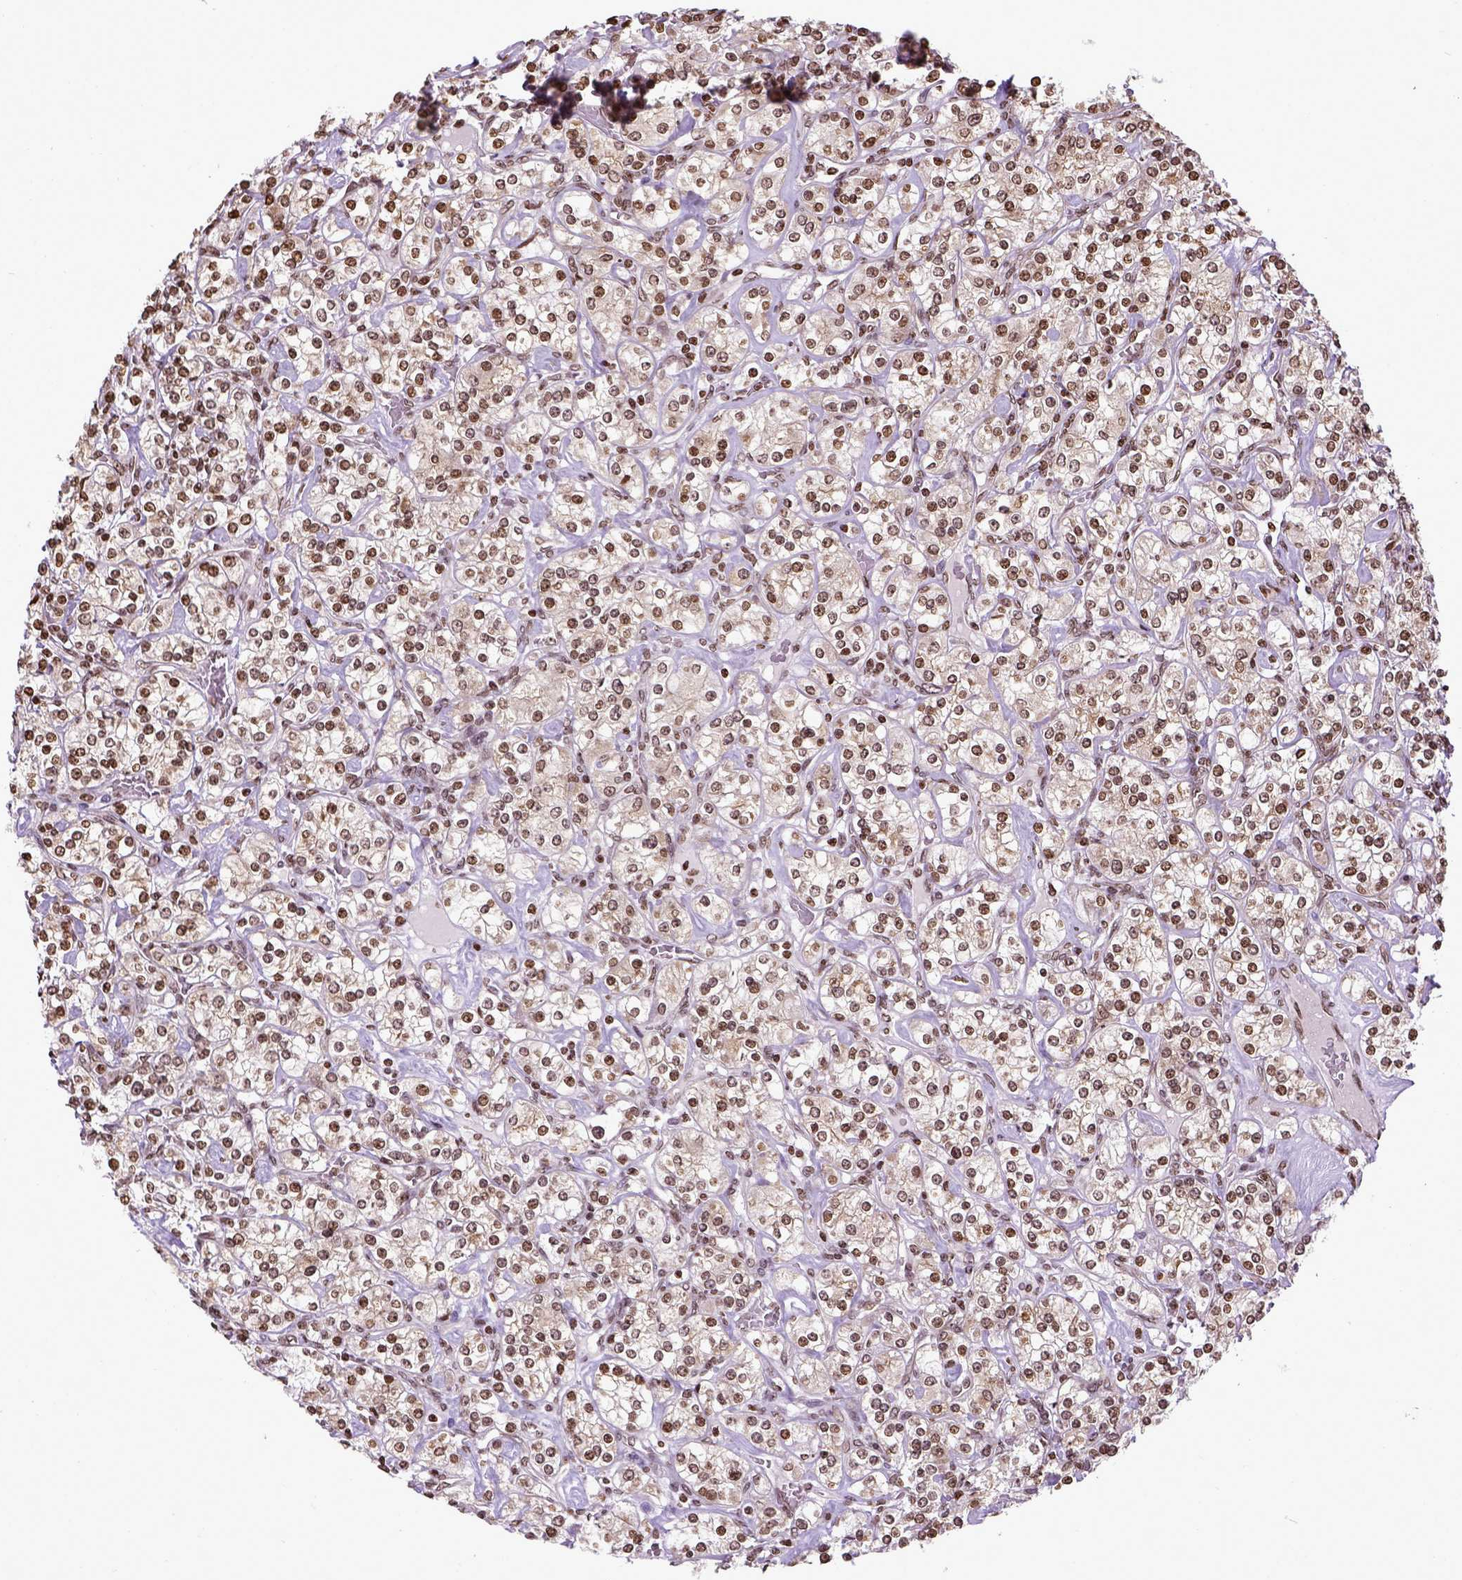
{"staining": {"intensity": "moderate", "quantity": ">75%", "location": "nuclear"}, "tissue": "renal cancer", "cell_type": "Tumor cells", "image_type": "cancer", "snomed": [{"axis": "morphology", "description": "Adenocarcinoma, NOS"}, {"axis": "topography", "description": "Kidney"}], "caption": "A brown stain highlights moderate nuclear positivity of a protein in human renal cancer (adenocarcinoma) tumor cells. (Brightfield microscopy of DAB IHC at high magnification).", "gene": "ZNF75D", "patient": {"sex": "male", "age": 77}}